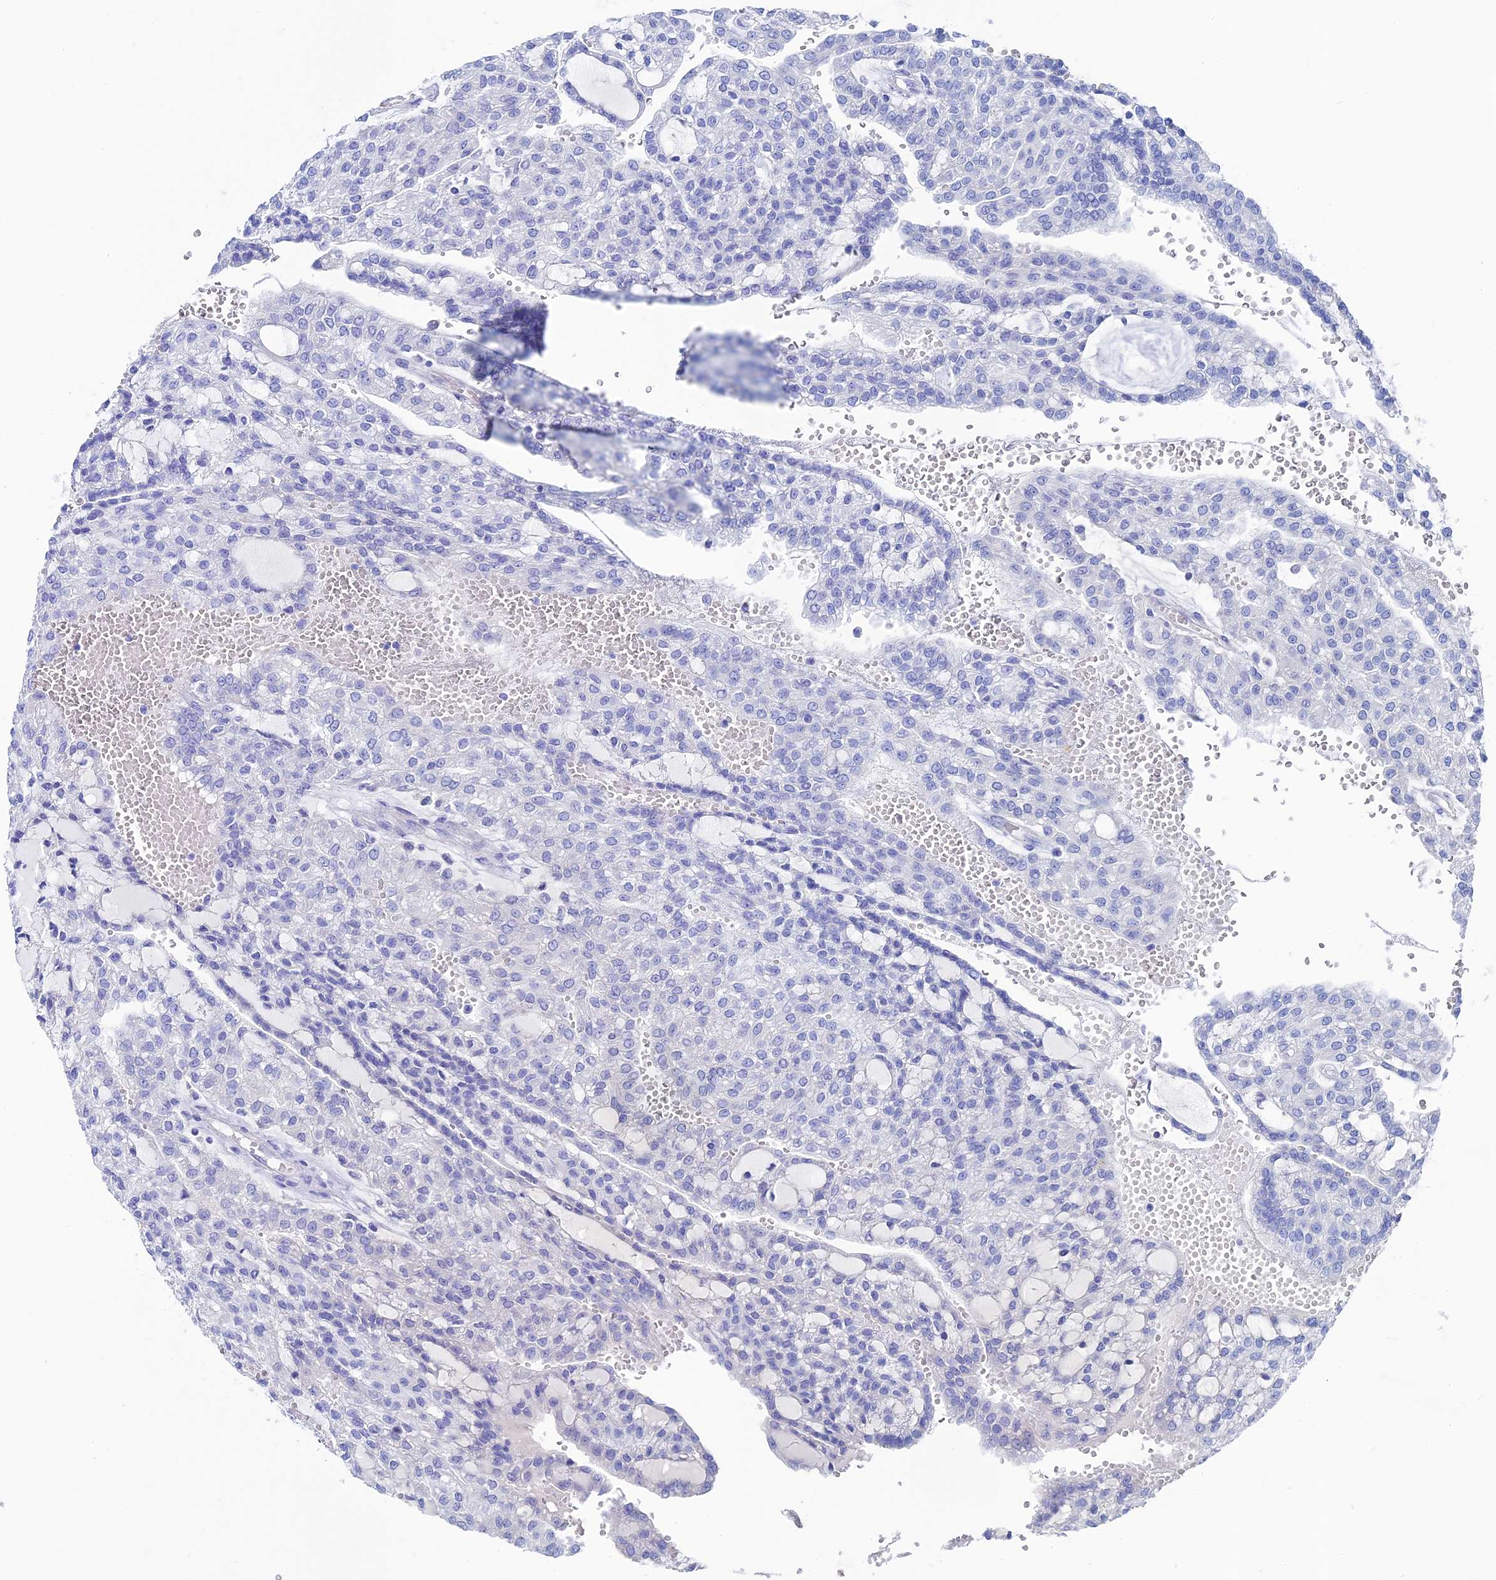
{"staining": {"intensity": "negative", "quantity": "none", "location": "none"}, "tissue": "renal cancer", "cell_type": "Tumor cells", "image_type": "cancer", "snomed": [{"axis": "morphology", "description": "Adenocarcinoma, NOS"}, {"axis": "topography", "description": "Kidney"}], "caption": "This is an IHC histopathology image of renal adenocarcinoma. There is no staining in tumor cells.", "gene": "UNC119", "patient": {"sex": "male", "age": 63}}